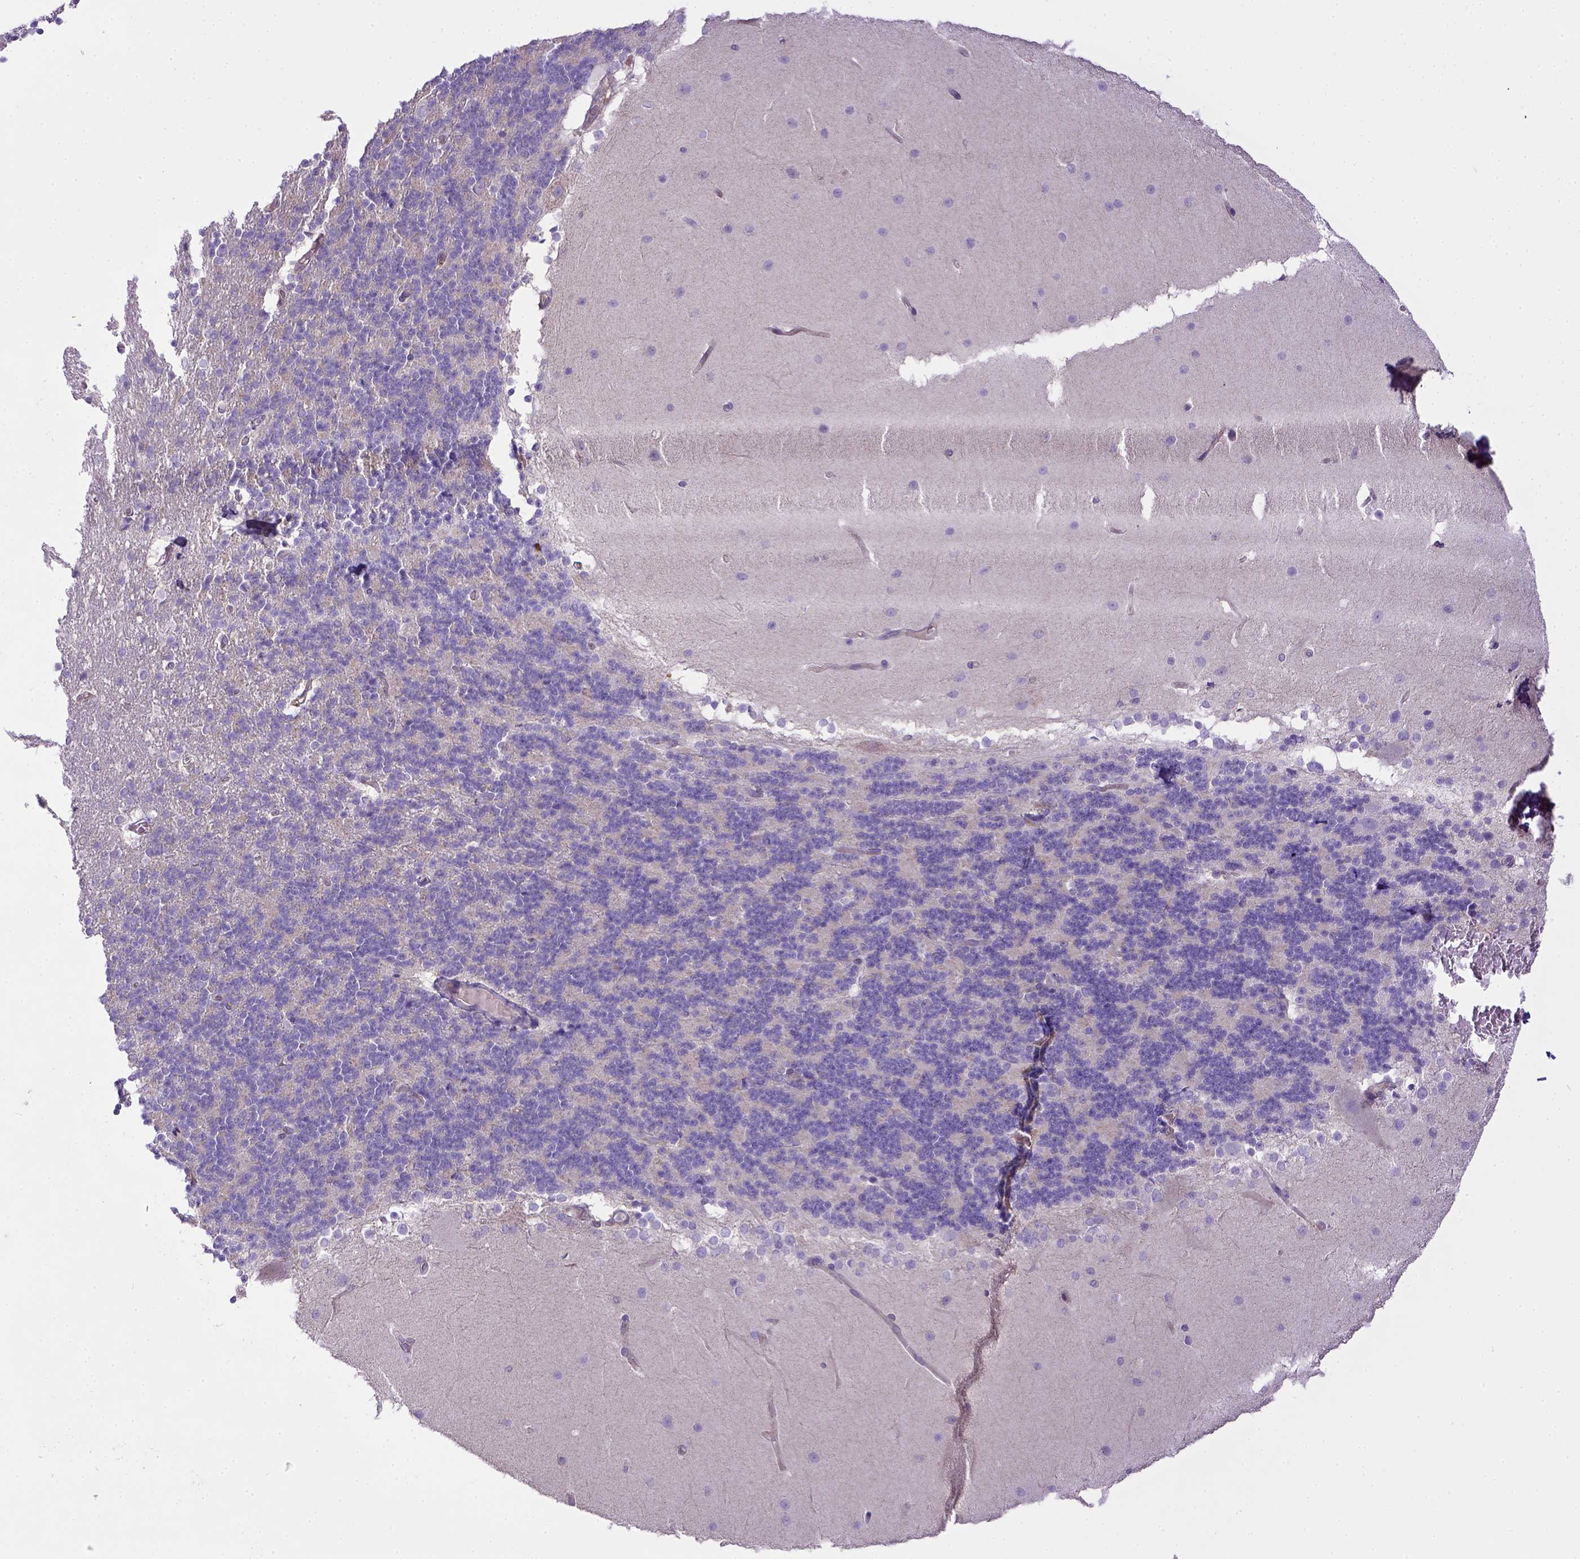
{"staining": {"intensity": "negative", "quantity": "none", "location": "none"}, "tissue": "cerebellum", "cell_type": "Cells in granular layer", "image_type": "normal", "snomed": [{"axis": "morphology", "description": "Normal tissue, NOS"}, {"axis": "topography", "description": "Cerebellum"}], "caption": "IHC of unremarkable cerebellum displays no staining in cells in granular layer. The staining is performed using DAB brown chromogen with nuclei counter-stained in using hematoxylin.", "gene": "CD40", "patient": {"sex": "female", "age": 19}}